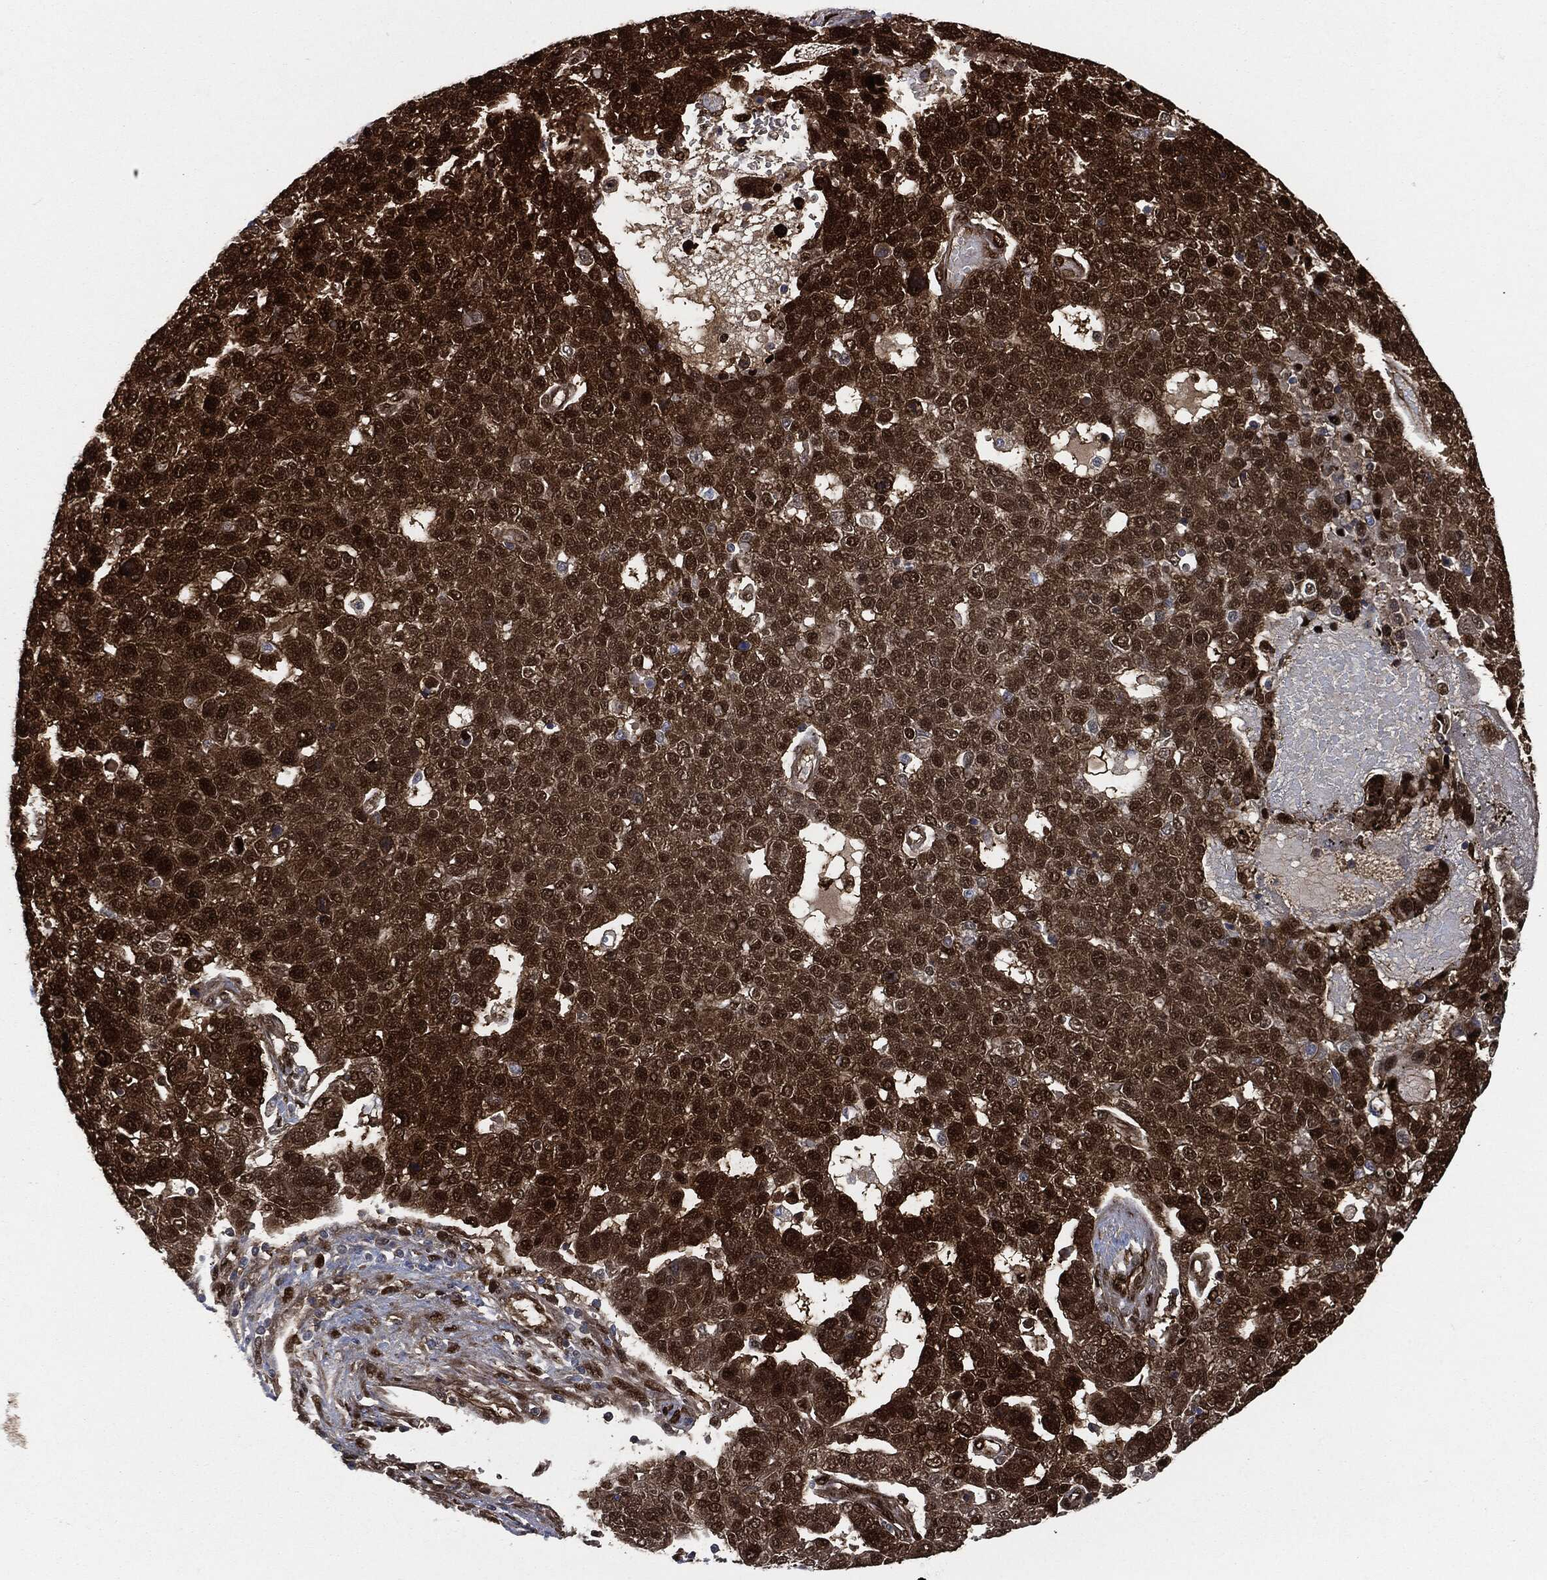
{"staining": {"intensity": "strong", "quantity": ">75%", "location": "cytoplasmic/membranous,nuclear"}, "tissue": "pancreatic cancer", "cell_type": "Tumor cells", "image_type": "cancer", "snomed": [{"axis": "morphology", "description": "Adenocarcinoma, NOS"}, {"axis": "topography", "description": "Pancreas"}], "caption": "Immunohistochemical staining of adenocarcinoma (pancreatic) exhibits high levels of strong cytoplasmic/membranous and nuclear staining in approximately >75% of tumor cells.", "gene": "DCTN1", "patient": {"sex": "female", "age": 61}}